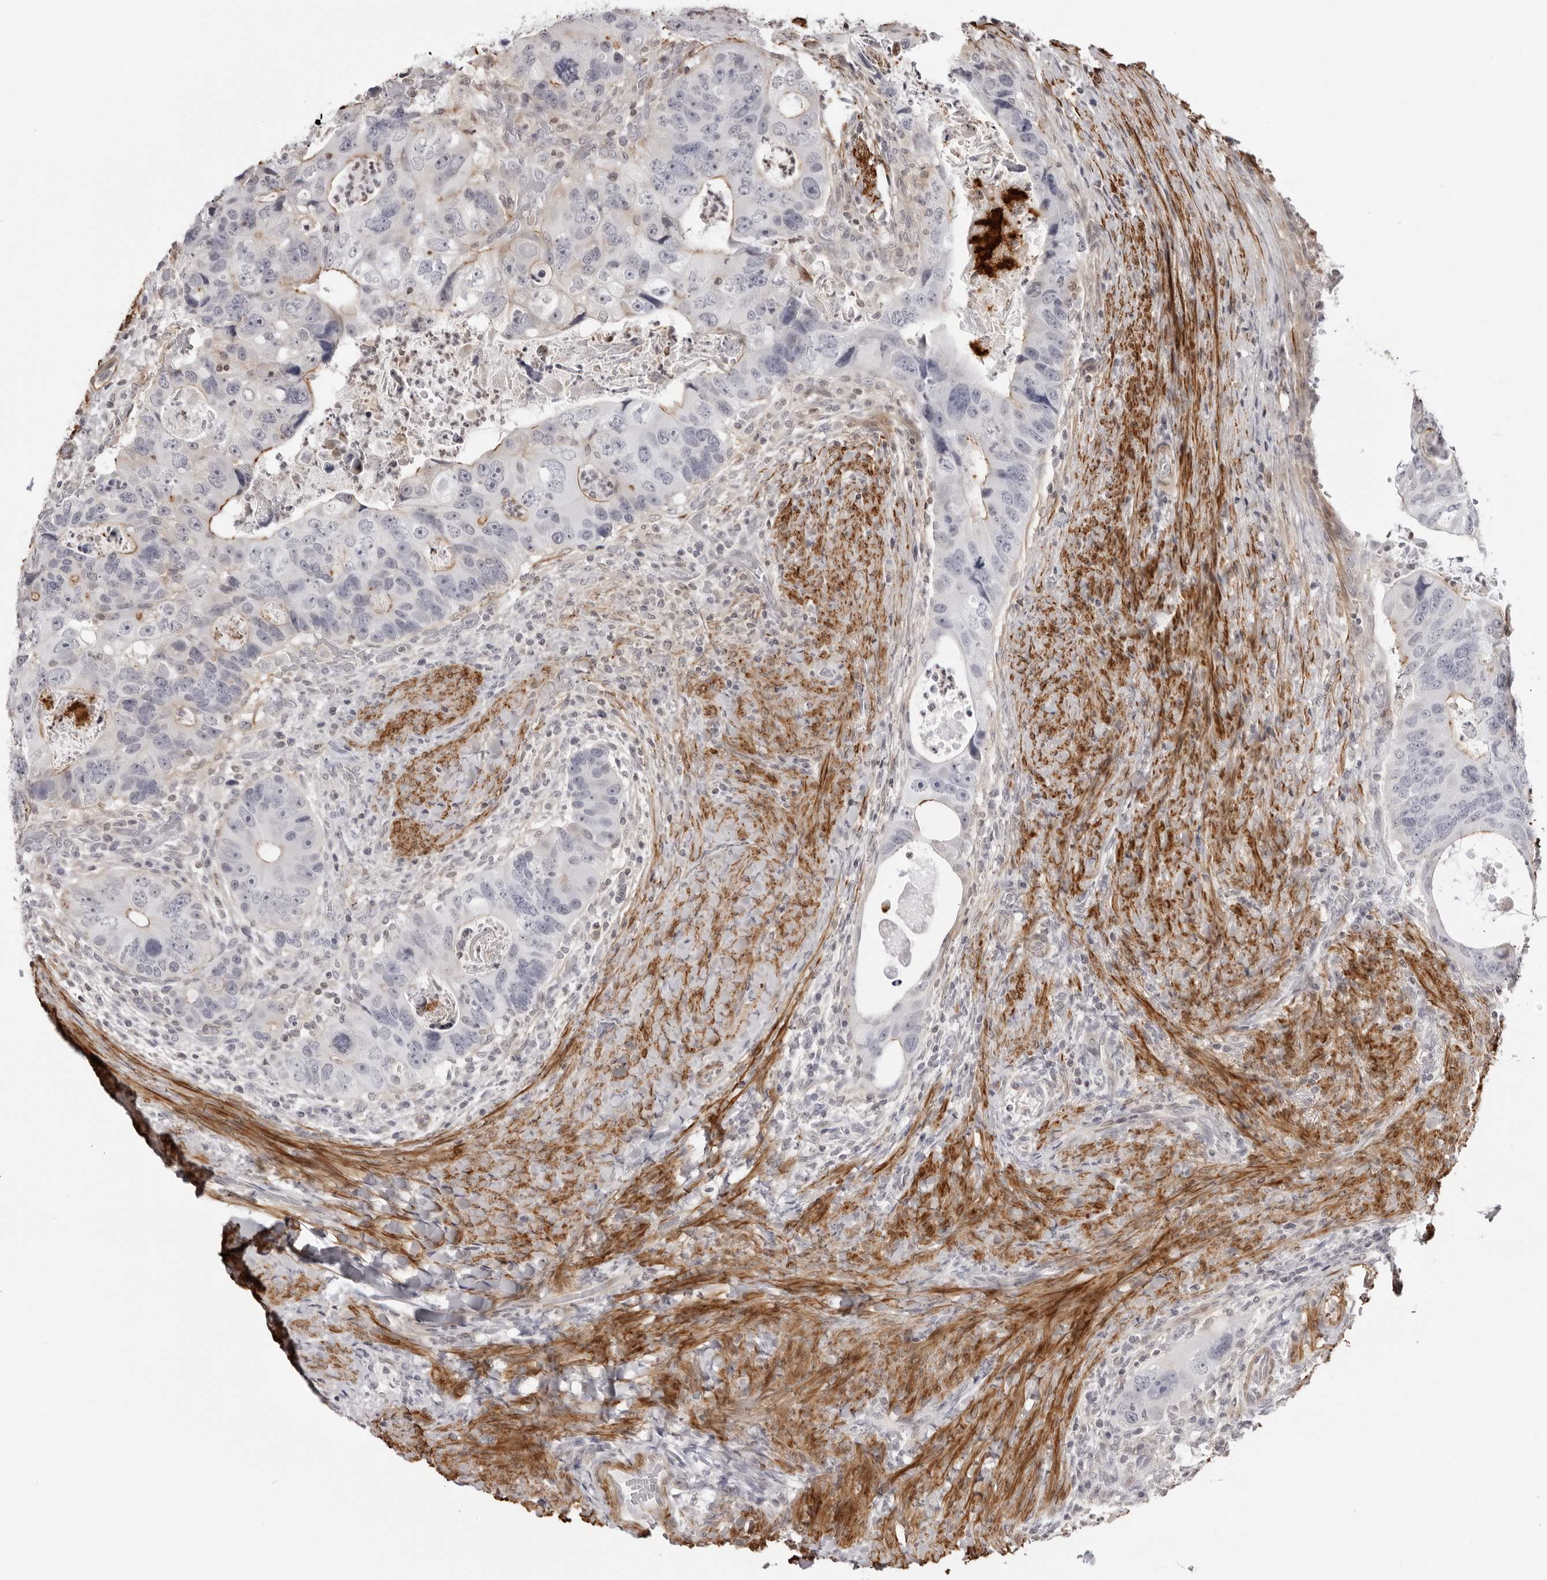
{"staining": {"intensity": "moderate", "quantity": "<25%", "location": "cytoplasmic/membranous"}, "tissue": "colorectal cancer", "cell_type": "Tumor cells", "image_type": "cancer", "snomed": [{"axis": "morphology", "description": "Adenocarcinoma, NOS"}, {"axis": "topography", "description": "Rectum"}], "caption": "Colorectal cancer stained with a protein marker reveals moderate staining in tumor cells.", "gene": "UNK", "patient": {"sex": "male", "age": 59}}